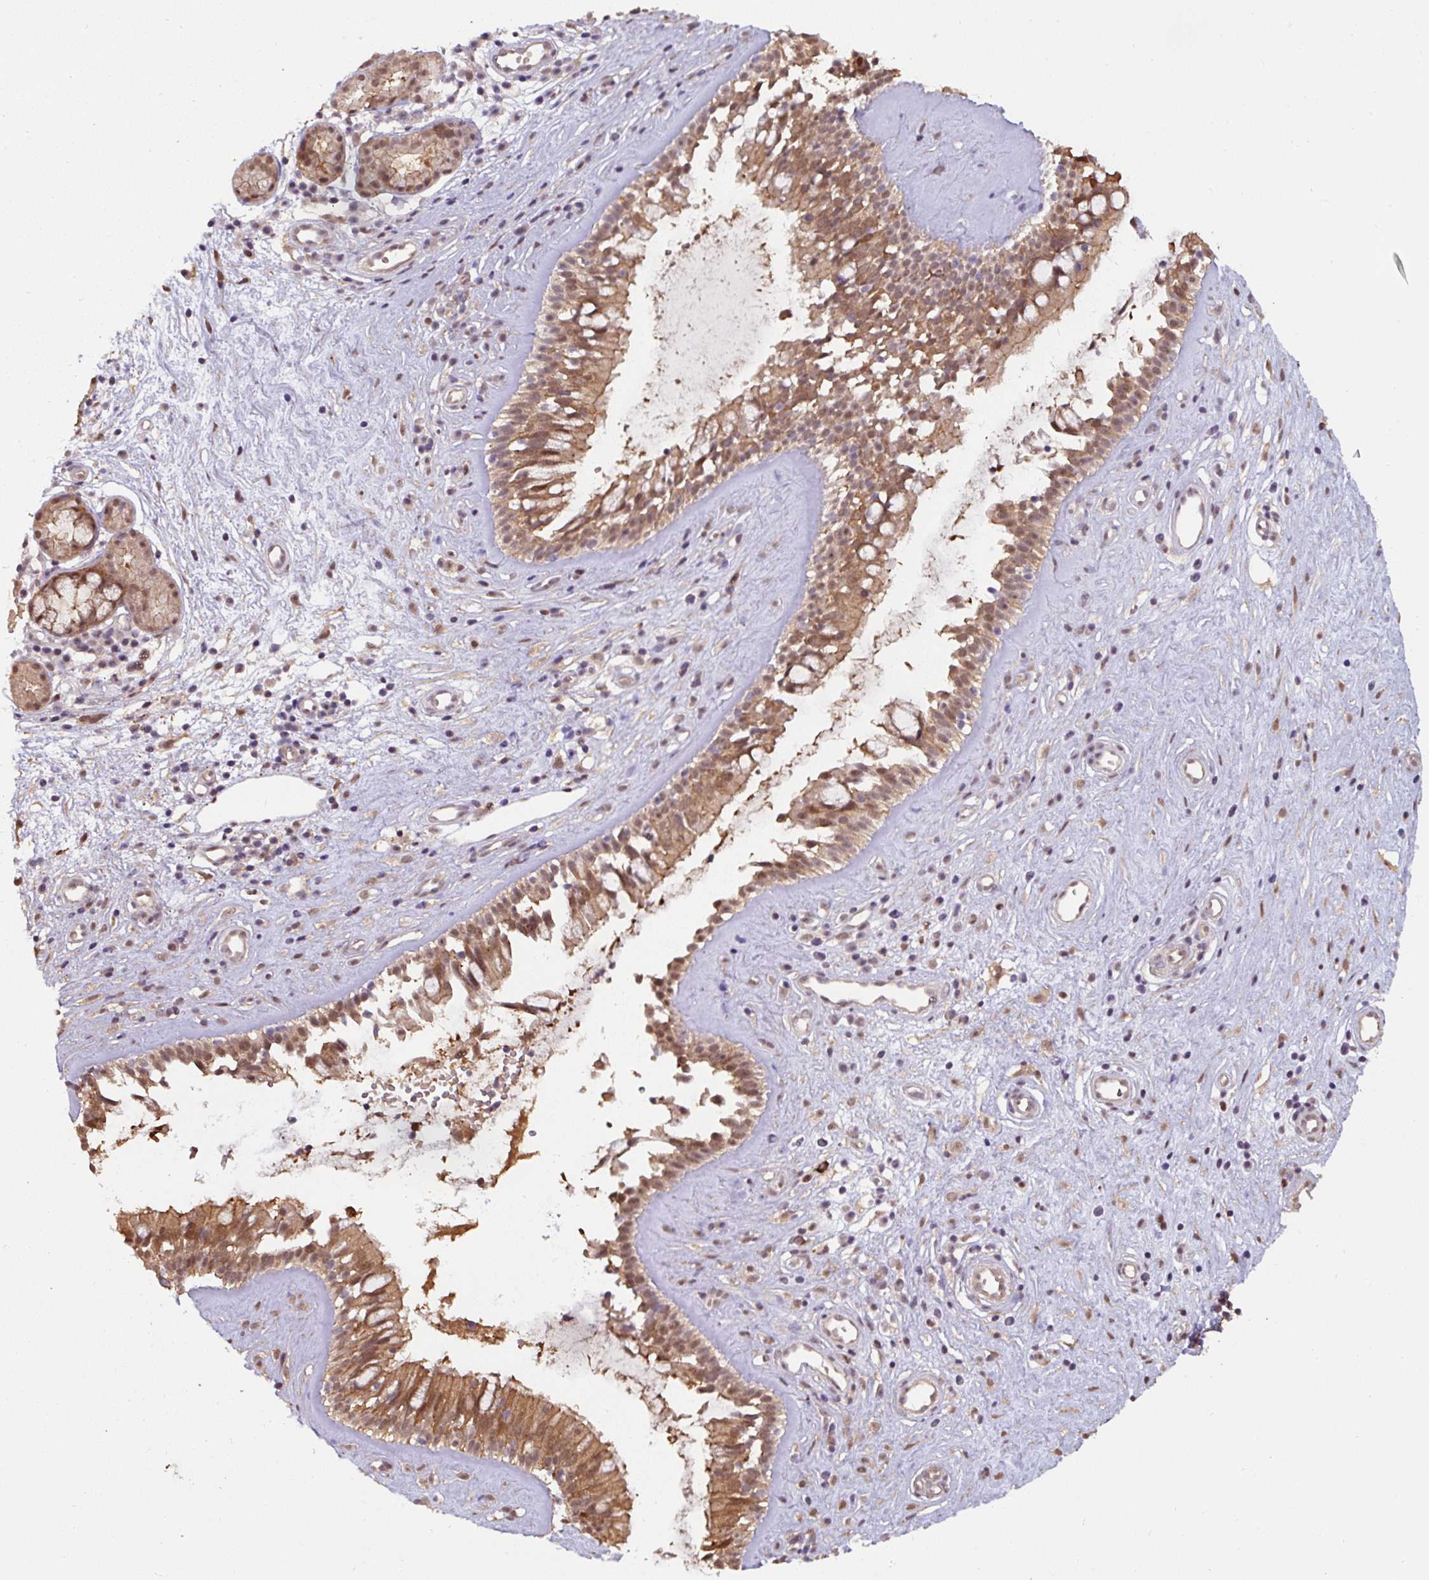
{"staining": {"intensity": "moderate", "quantity": ">75%", "location": "cytoplasmic/membranous,nuclear"}, "tissue": "nasopharynx", "cell_type": "Respiratory epithelial cells", "image_type": "normal", "snomed": [{"axis": "morphology", "description": "Normal tissue, NOS"}, {"axis": "topography", "description": "Nasopharynx"}], "caption": "A medium amount of moderate cytoplasmic/membranous,nuclear staining is seen in approximately >75% of respiratory epithelial cells in unremarkable nasopharynx.", "gene": "ST13", "patient": {"sex": "male", "age": 32}}